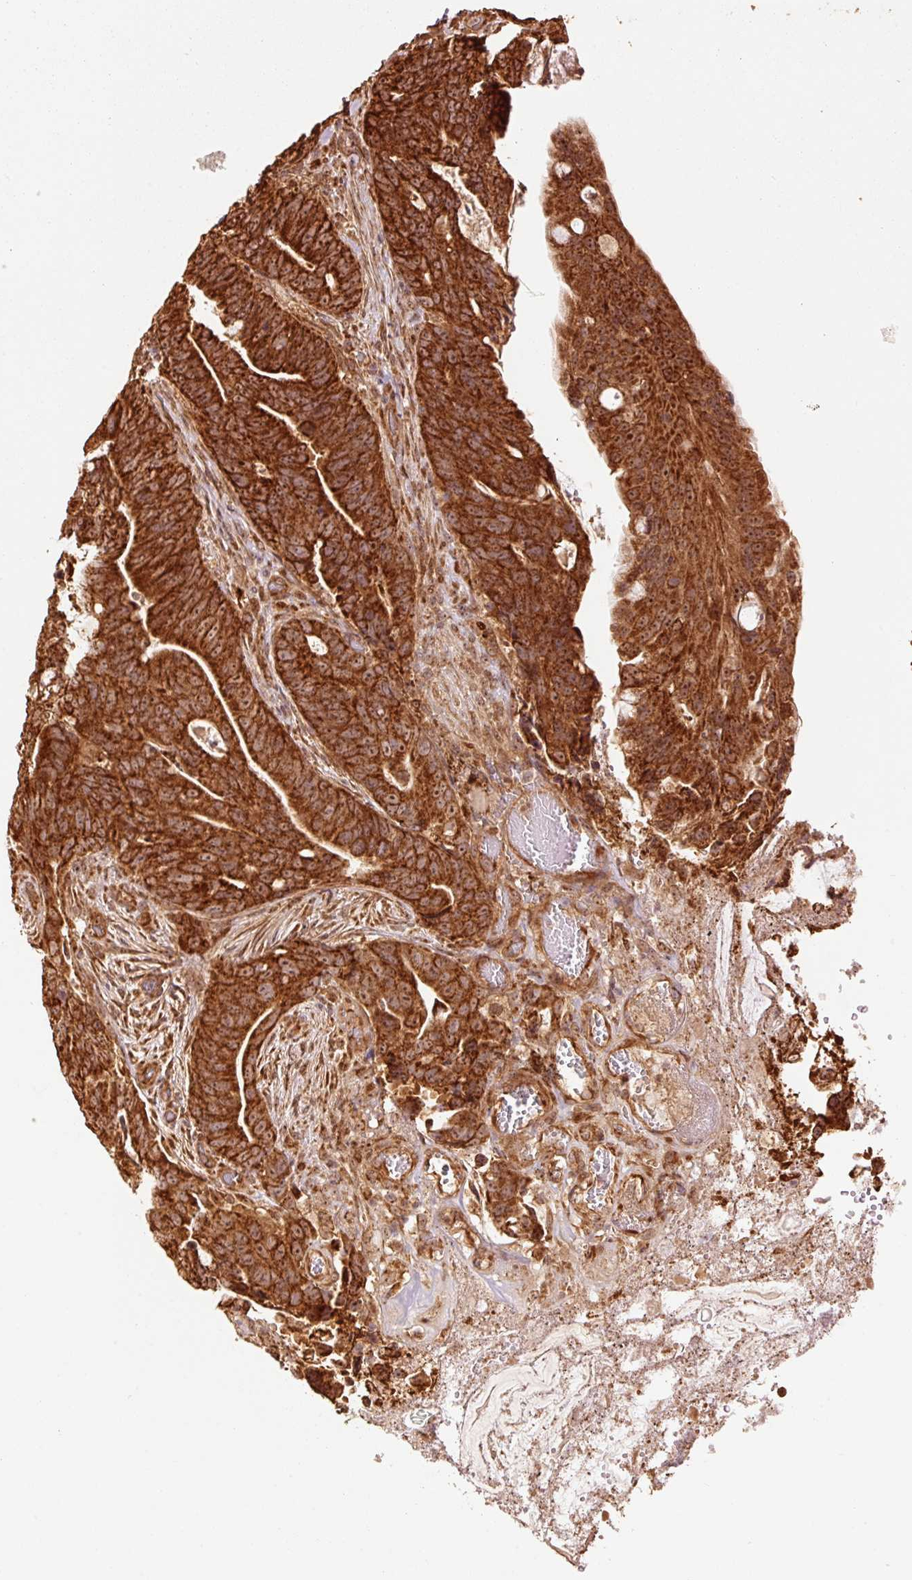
{"staining": {"intensity": "strong", "quantity": ">75%", "location": "cytoplasmic/membranous"}, "tissue": "colorectal cancer", "cell_type": "Tumor cells", "image_type": "cancer", "snomed": [{"axis": "morphology", "description": "Adenocarcinoma, NOS"}, {"axis": "topography", "description": "Colon"}], "caption": "High-magnification brightfield microscopy of colorectal cancer stained with DAB (brown) and counterstained with hematoxylin (blue). tumor cells exhibit strong cytoplasmic/membranous expression is seen in approximately>75% of cells.", "gene": "MRPL16", "patient": {"sex": "female", "age": 82}}